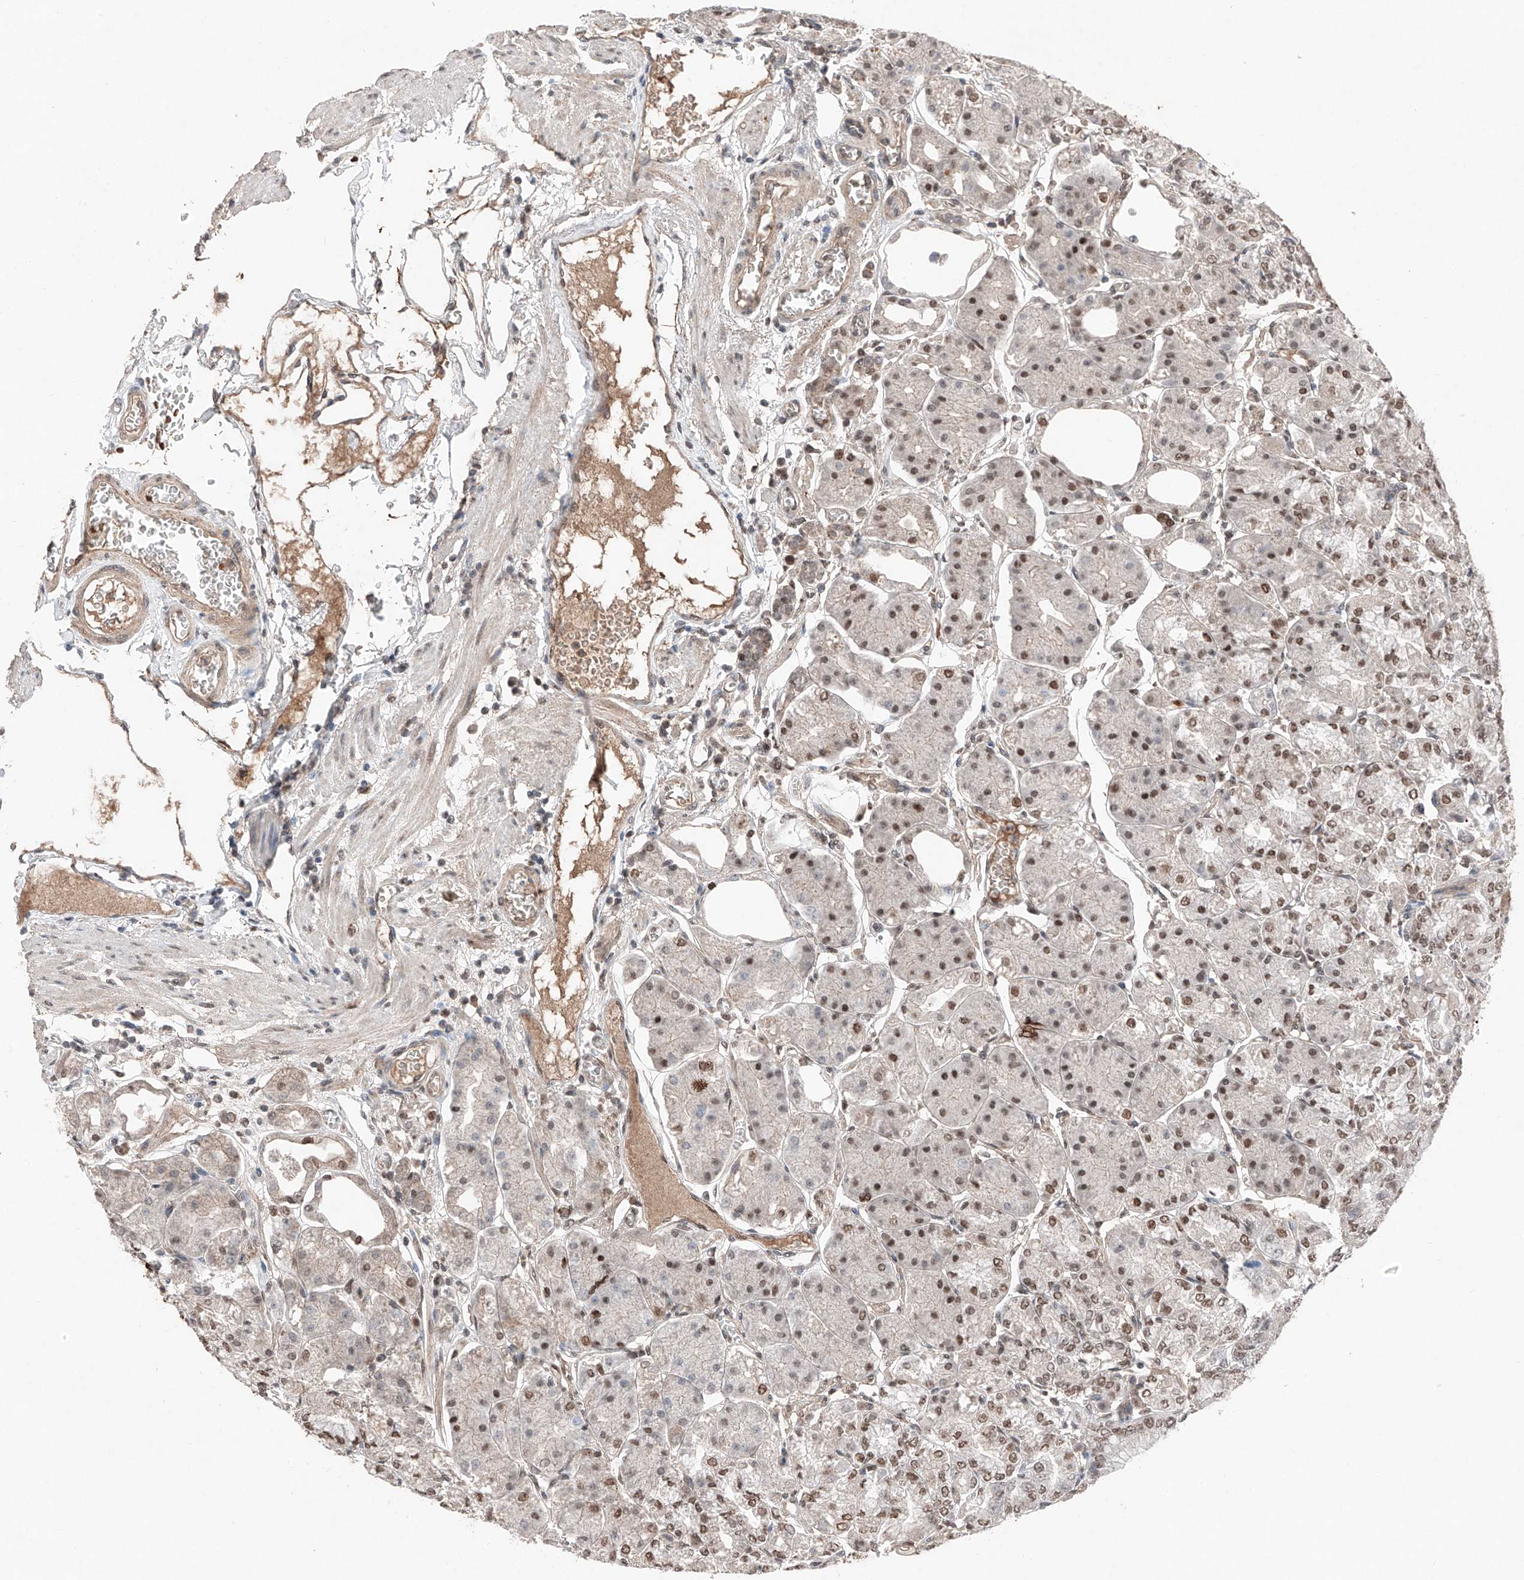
{"staining": {"intensity": "moderate", "quantity": ">75%", "location": "nuclear"}, "tissue": "stomach", "cell_type": "Glandular cells", "image_type": "normal", "snomed": [{"axis": "morphology", "description": "Normal tissue, NOS"}, {"axis": "topography", "description": "Stomach, lower"}], "caption": "A high-resolution micrograph shows immunohistochemistry staining of unremarkable stomach, which exhibits moderate nuclear positivity in about >75% of glandular cells. The protein is stained brown, and the nuclei are stained in blue (DAB (3,3'-diaminobenzidine) IHC with brightfield microscopy, high magnification).", "gene": "TBX4", "patient": {"sex": "male", "age": 71}}